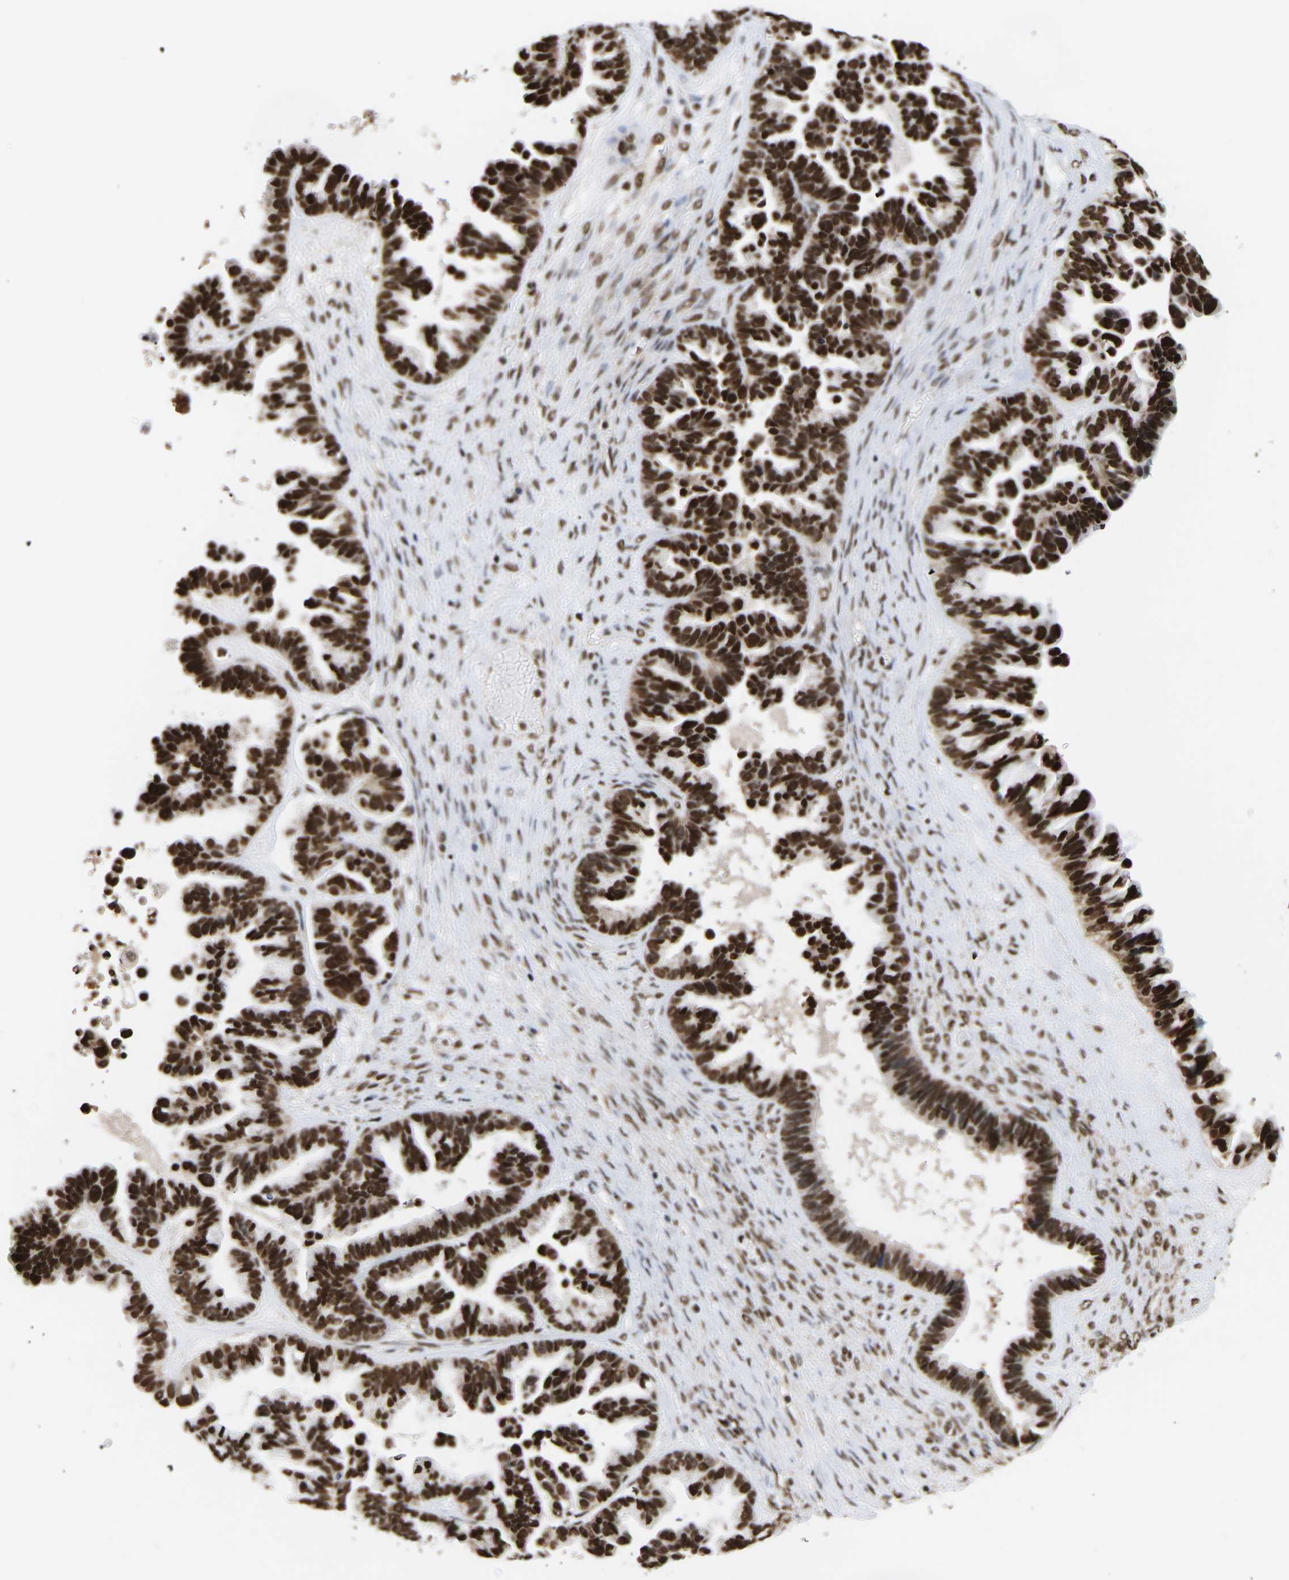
{"staining": {"intensity": "strong", "quantity": ">75%", "location": "nuclear"}, "tissue": "ovarian cancer", "cell_type": "Tumor cells", "image_type": "cancer", "snomed": [{"axis": "morphology", "description": "Cystadenocarcinoma, serous, NOS"}, {"axis": "topography", "description": "Ovary"}], "caption": "This histopathology image exhibits immunohistochemistry staining of serous cystadenocarcinoma (ovarian), with high strong nuclear staining in approximately >75% of tumor cells.", "gene": "PSIP1", "patient": {"sex": "female", "age": 56}}